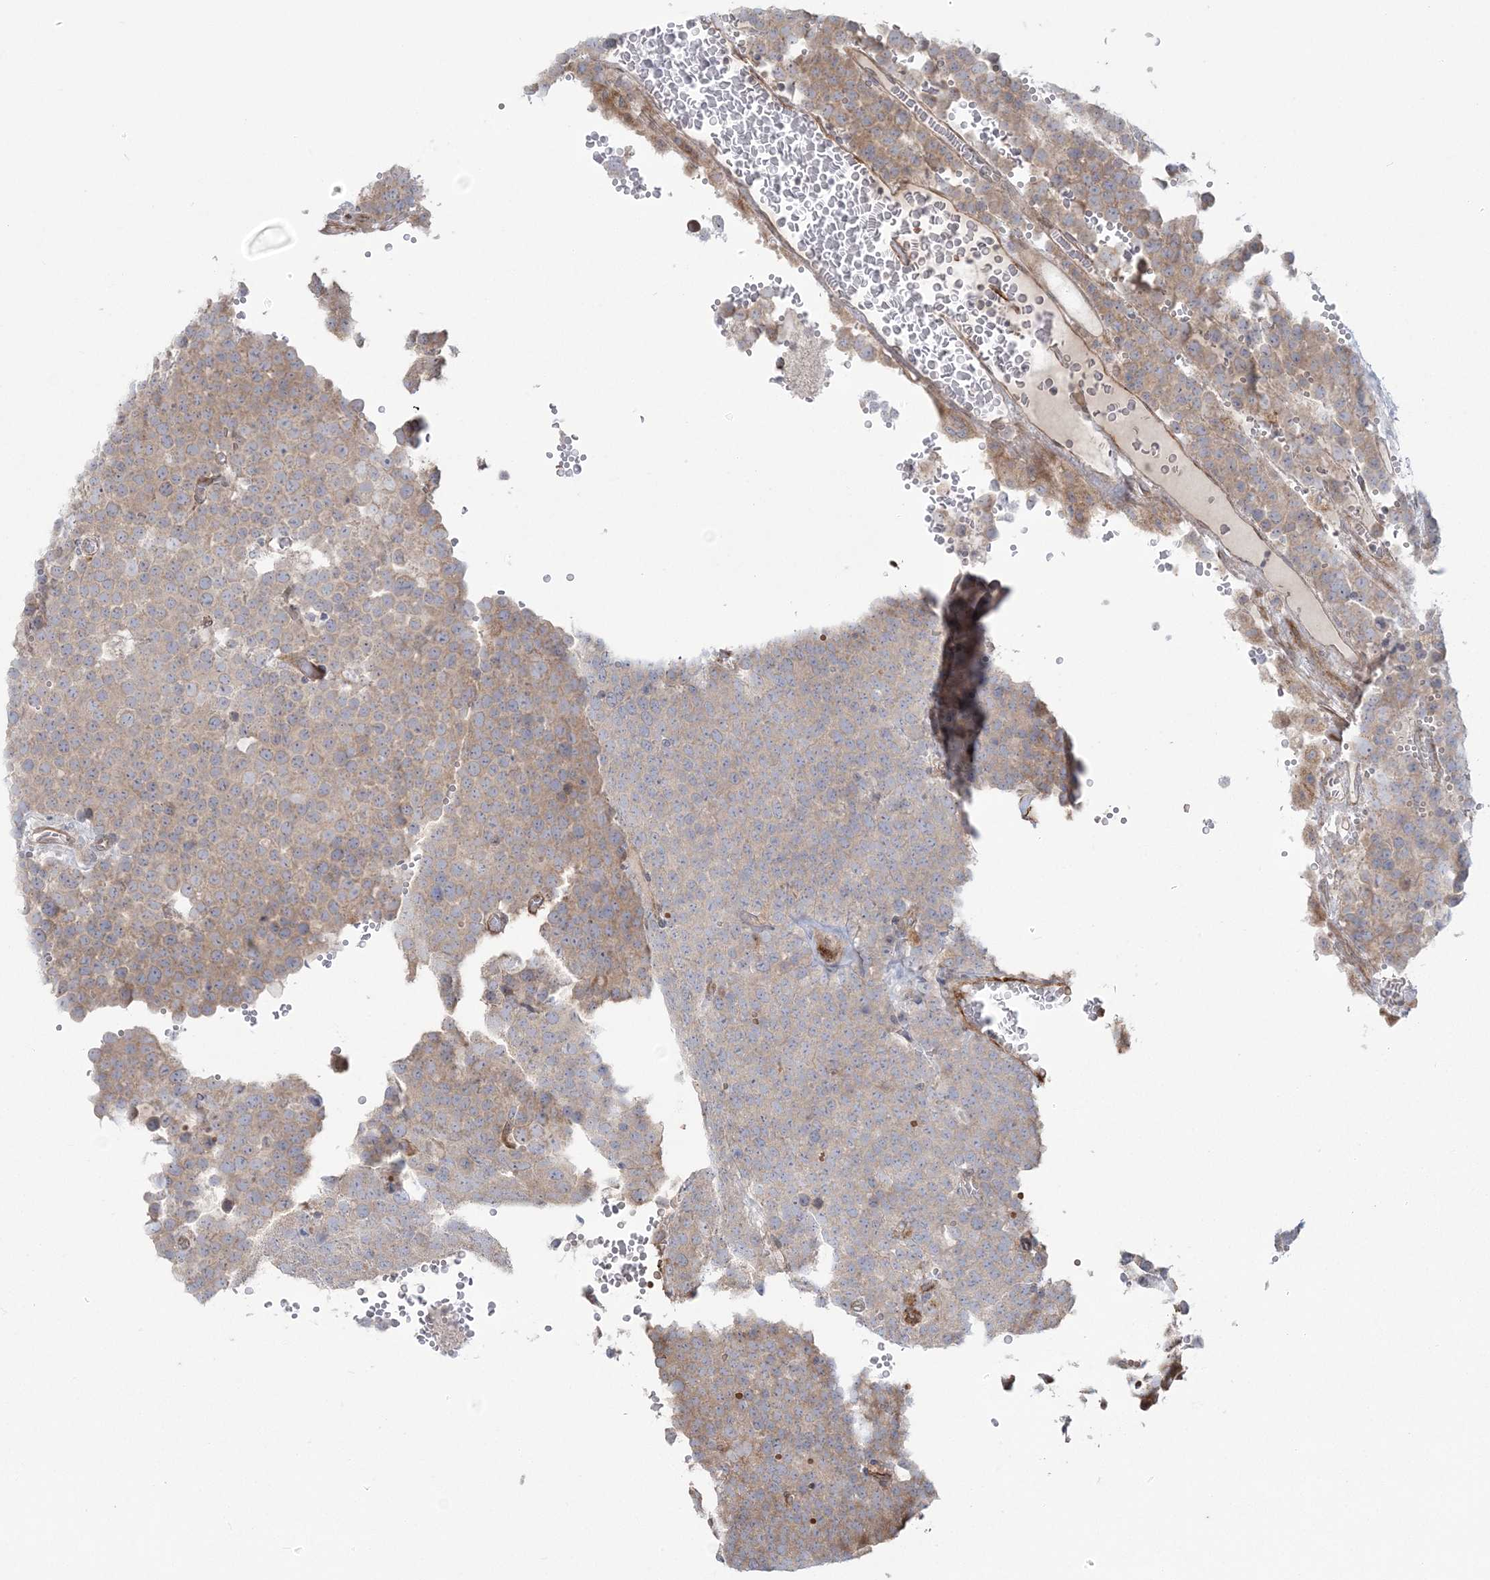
{"staining": {"intensity": "moderate", "quantity": ">75%", "location": "cytoplasmic/membranous"}, "tissue": "testis cancer", "cell_type": "Tumor cells", "image_type": "cancer", "snomed": [{"axis": "morphology", "description": "Seminoma, NOS"}, {"axis": "topography", "description": "Testis"}], "caption": "An immunohistochemistry (IHC) image of tumor tissue is shown. Protein staining in brown labels moderate cytoplasmic/membranous positivity in testis cancer (seminoma) within tumor cells. Using DAB (brown) and hematoxylin (blue) stains, captured at high magnification using brightfield microscopy.", "gene": "NUDT9", "patient": {"sex": "male", "age": 71}}